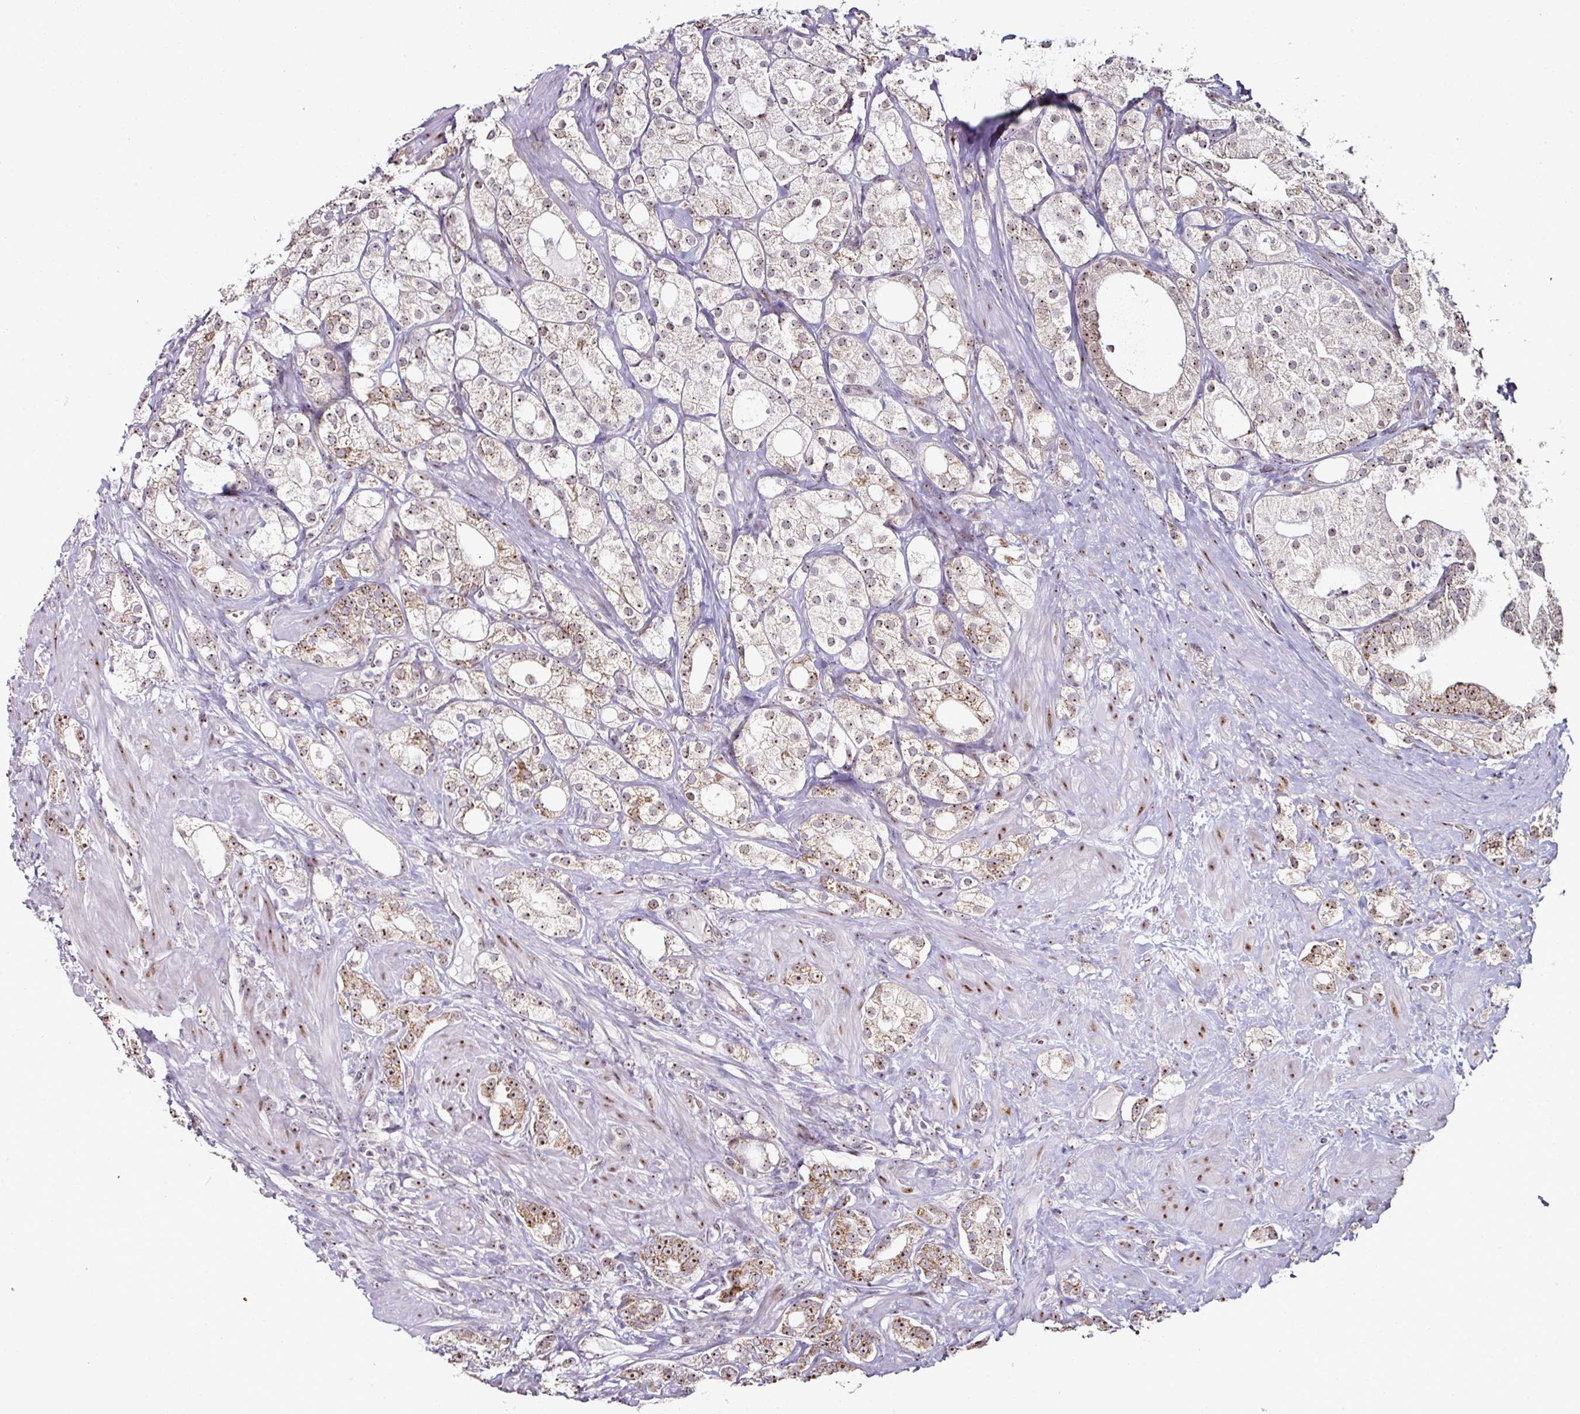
{"staining": {"intensity": "moderate", "quantity": "25%-75%", "location": "cytoplasmic/membranous,nuclear"}, "tissue": "prostate cancer", "cell_type": "Tumor cells", "image_type": "cancer", "snomed": [{"axis": "morphology", "description": "Adenocarcinoma, High grade"}, {"axis": "topography", "description": "Prostate"}], "caption": "This photomicrograph reveals immunohistochemistry (IHC) staining of prostate cancer, with medium moderate cytoplasmic/membranous and nuclear expression in about 25%-75% of tumor cells.", "gene": "NACC2", "patient": {"sex": "male", "age": 50}}